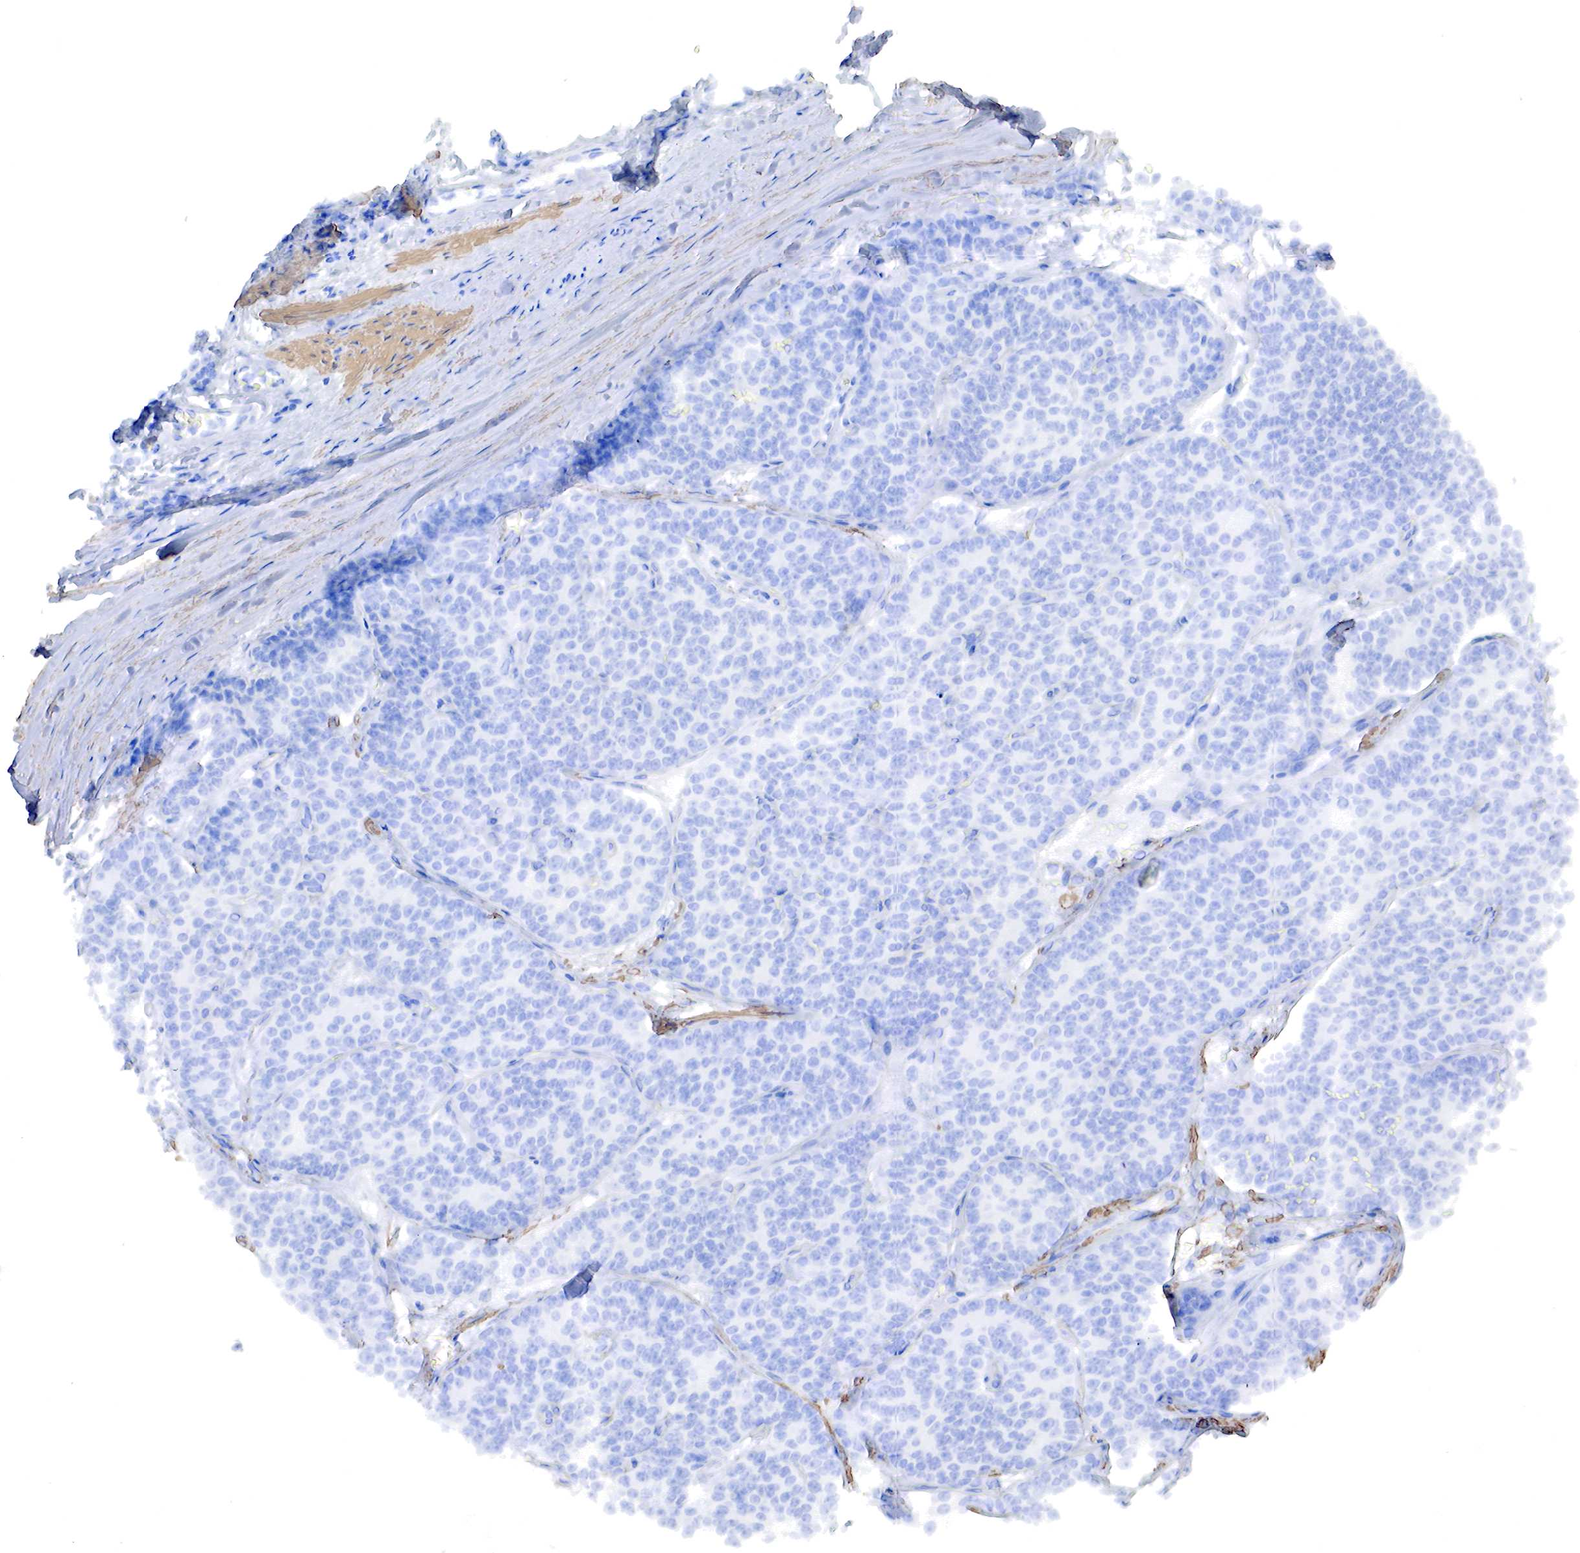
{"staining": {"intensity": "negative", "quantity": "none", "location": "none"}, "tissue": "carcinoid", "cell_type": "Tumor cells", "image_type": "cancer", "snomed": [{"axis": "morphology", "description": "Carcinoid, malignant, NOS"}, {"axis": "topography", "description": "Stomach"}], "caption": "Tumor cells show no significant protein staining in carcinoid. The staining is performed using DAB brown chromogen with nuclei counter-stained in using hematoxylin.", "gene": "TPM1", "patient": {"sex": "female", "age": 76}}